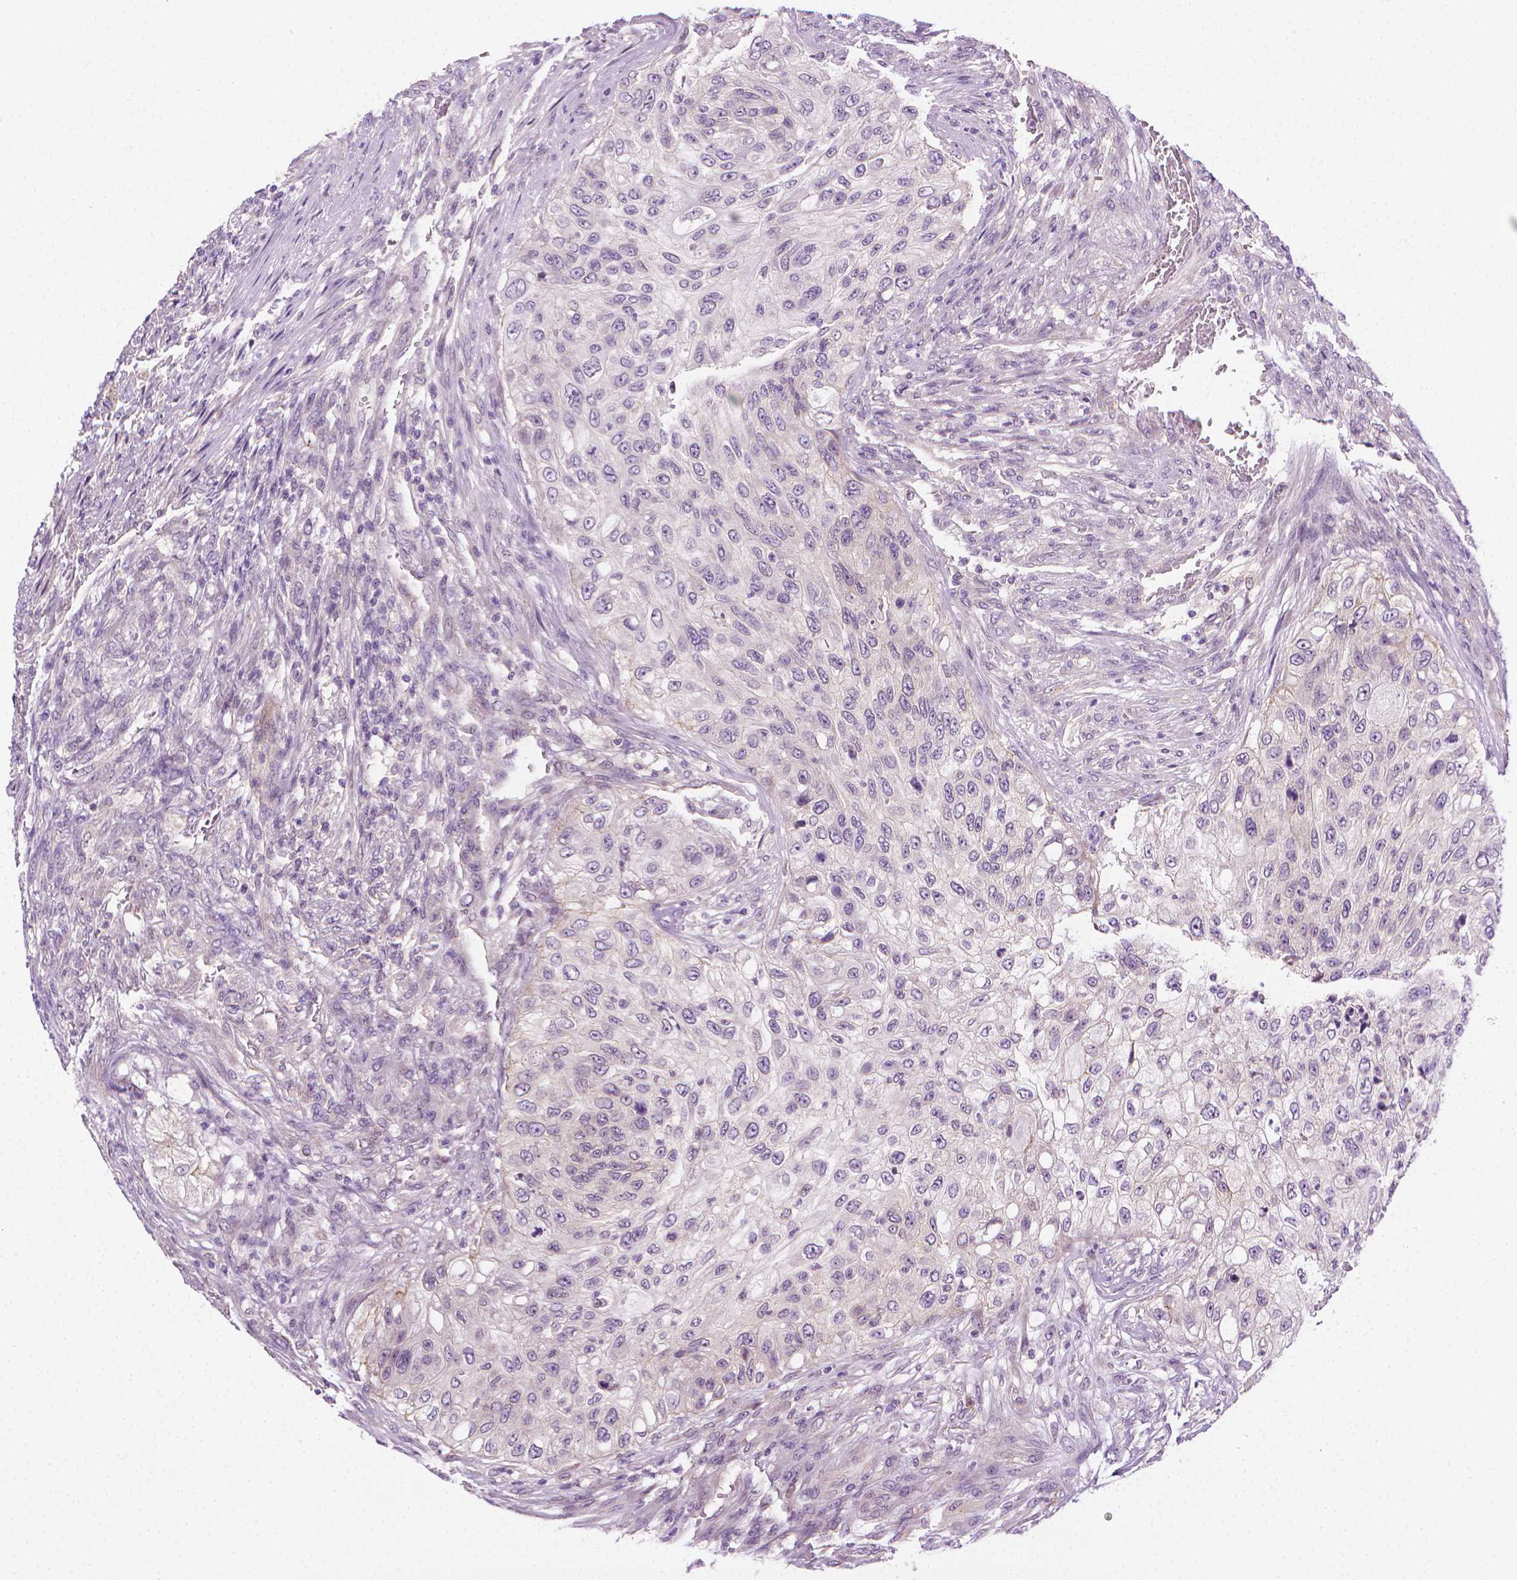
{"staining": {"intensity": "negative", "quantity": "none", "location": "none"}, "tissue": "urothelial cancer", "cell_type": "Tumor cells", "image_type": "cancer", "snomed": [{"axis": "morphology", "description": "Urothelial carcinoma, High grade"}, {"axis": "topography", "description": "Urinary bladder"}], "caption": "A high-resolution micrograph shows immunohistochemistry (IHC) staining of urothelial cancer, which shows no significant staining in tumor cells.", "gene": "MCOLN3", "patient": {"sex": "female", "age": 60}}